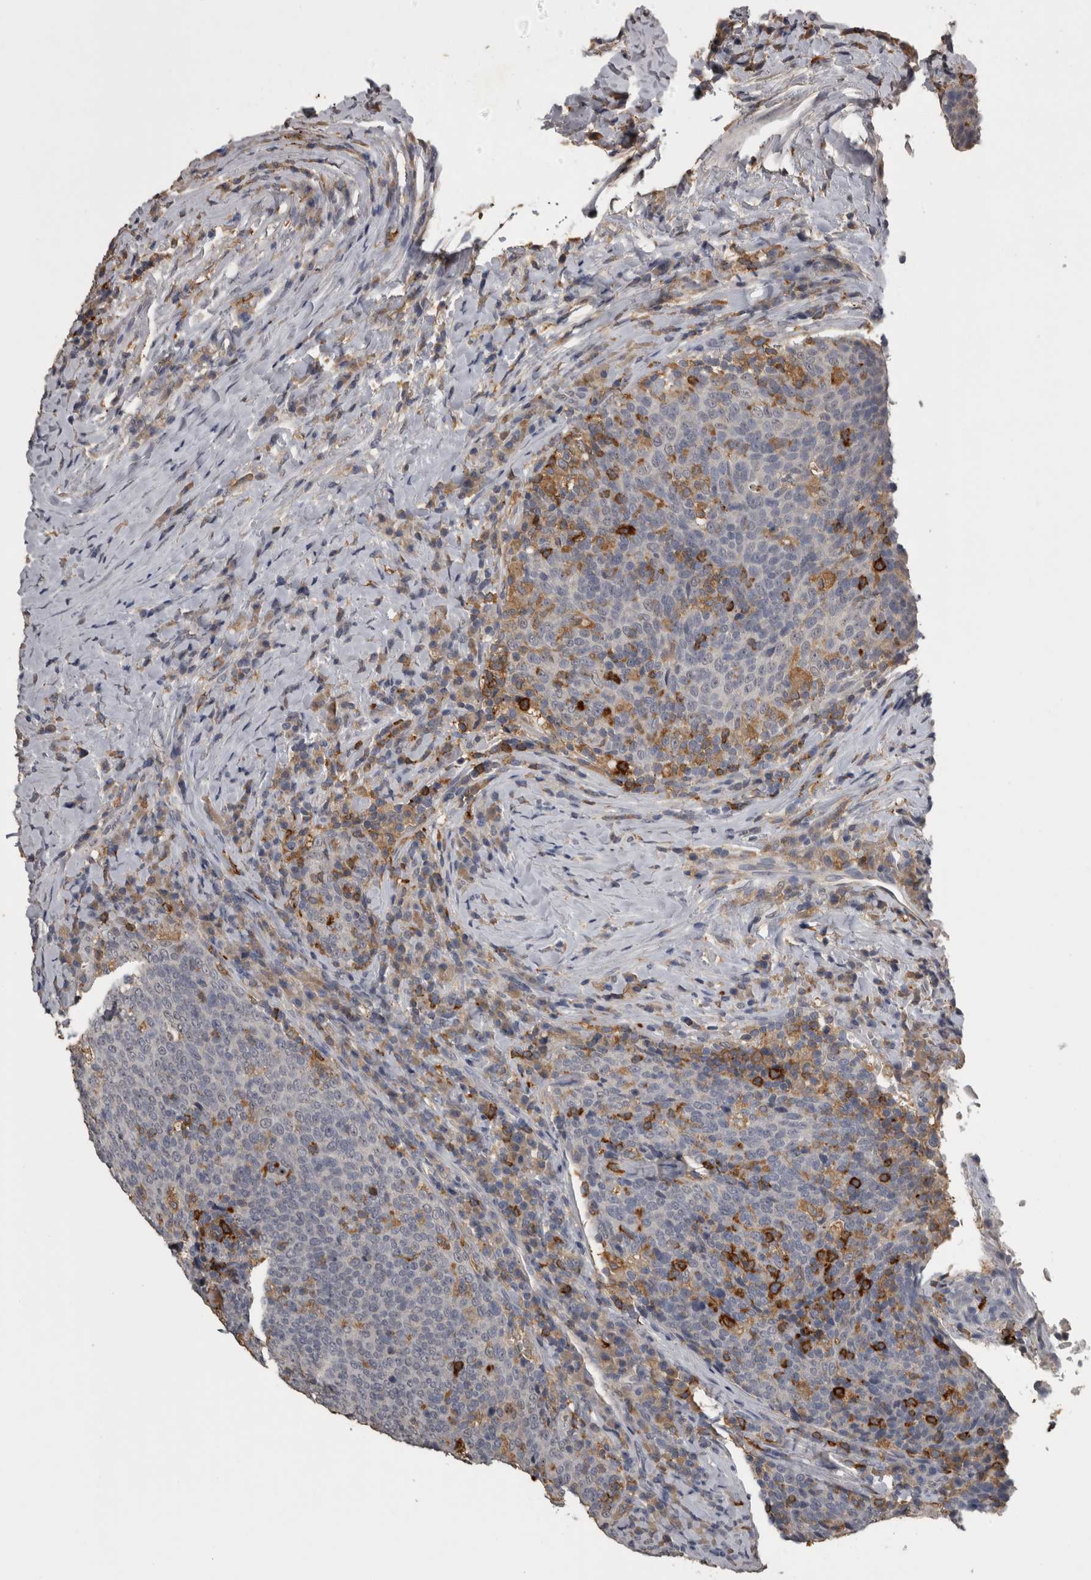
{"staining": {"intensity": "negative", "quantity": "none", "location": "none"}, "tissue": "head and neck cancer", "cell_type": "Tumor cells", "image_type": "cancer", "snomed": [{"axis": "morphology", "description": "Squamous cell carcinoma, NOS"}, {"axis": "morphology", "description": "Squamous cell carcinoma, metastatic, NOS"}, {"axis": "topography", "description": "Lymph node"}, {"axis": "topography", "description": "Head-Neck"}], "caption": "A high-resolution image shows immunohistochemistry staining of head and neck squamous cell carcinoma, which exhibits no significant staining in tumor cells.", "gene": "PIK3AP1", "patient": {"sex": "male", "age": 62}}